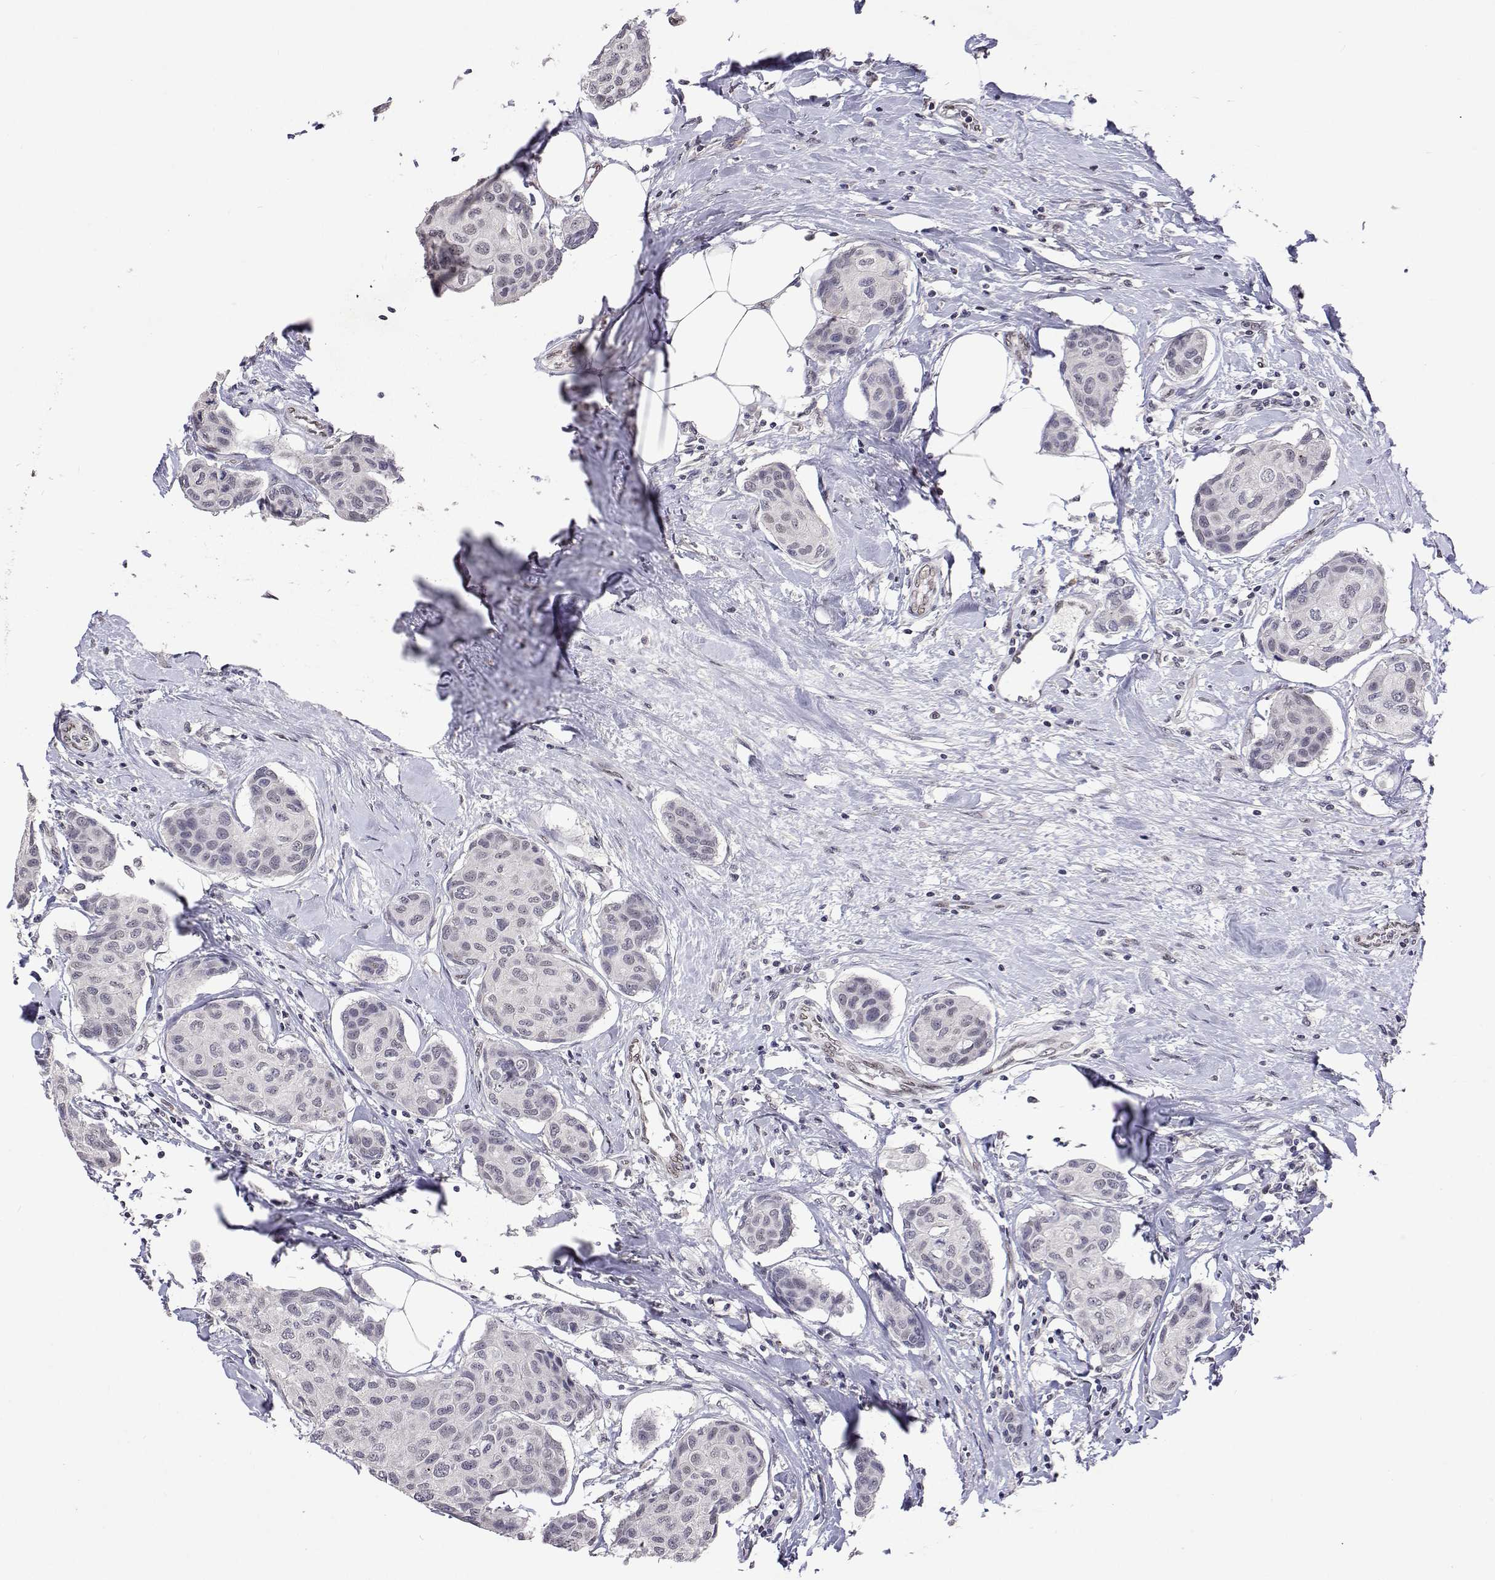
{"staining": {"intensity": "negative", "quantity": "none", "location": "none"}, "tissue": "breast cancer", "cell_type": "Tumor cells", "image_type": "cancer", "snomed": [{"axis": "morphology", "description": "Duct carcinoma"}, {"axis": "topography", "description": "Breast"}], "caption": "Micrograph shows no significant protein staining in tumor cells of breast invasive ductal carcinoma.", "gene": "HNRNPA0", "patient": {"sex": "female", "age": 80}}